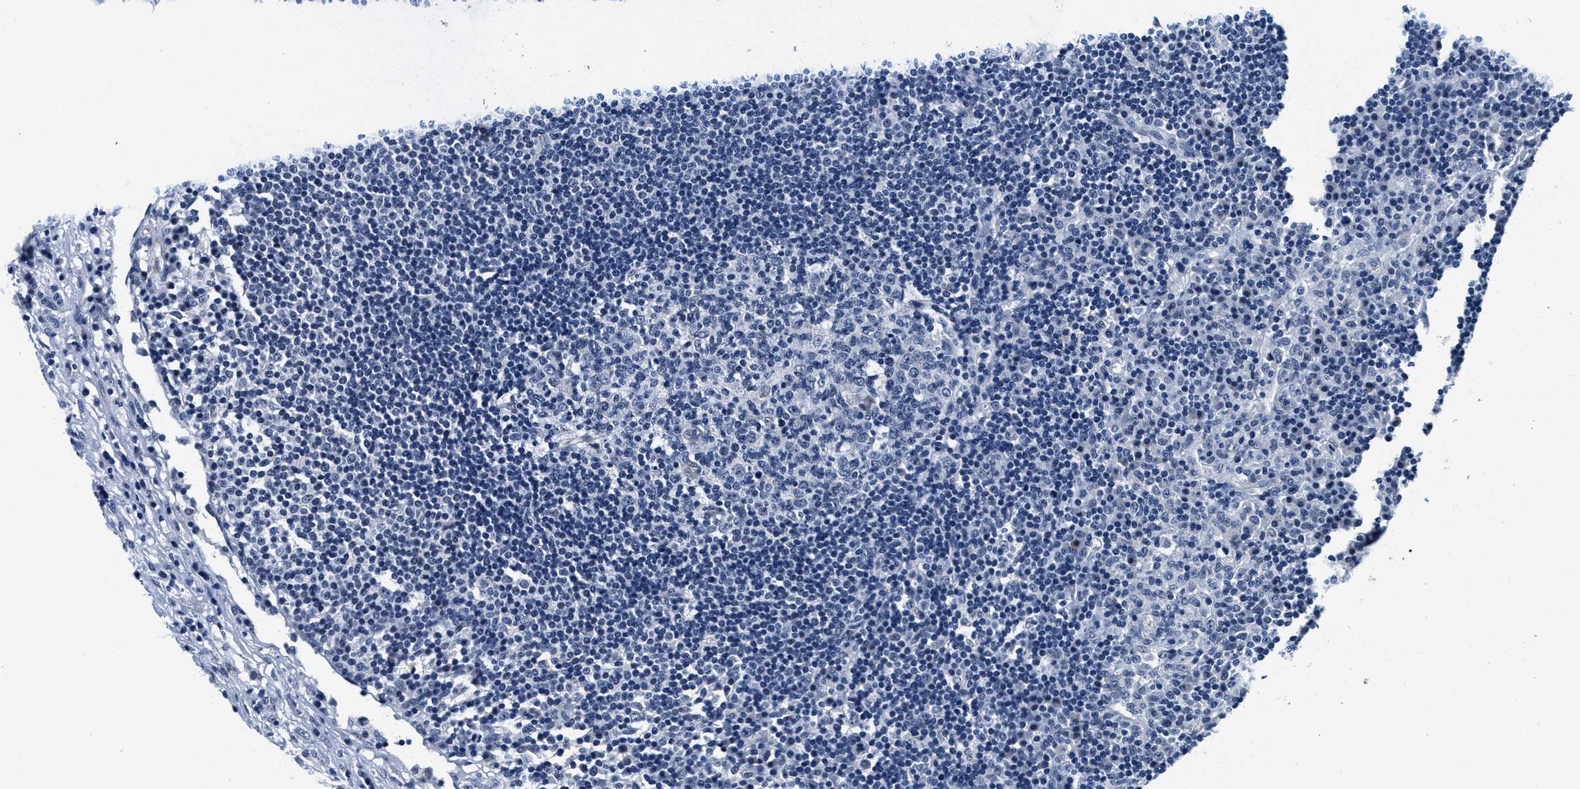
{"staining": {"intensity": "negative", "quantity": "none", "location": "none"}, "tissue": "lymph node", "cell_type": "Germinal center cells", "image_type": "normal", "snomed": [{"axis": "morphology", "description": "Normal tissue, NOS"}, {"axis": "topography", "description": "Lymph node"}], "caption": "Immunohistochemistry of unremarkable lymph node displays no staining in germinal center cells.", "gene": "HS3ST2", "patient": {"sex": "female", "age": 53}}